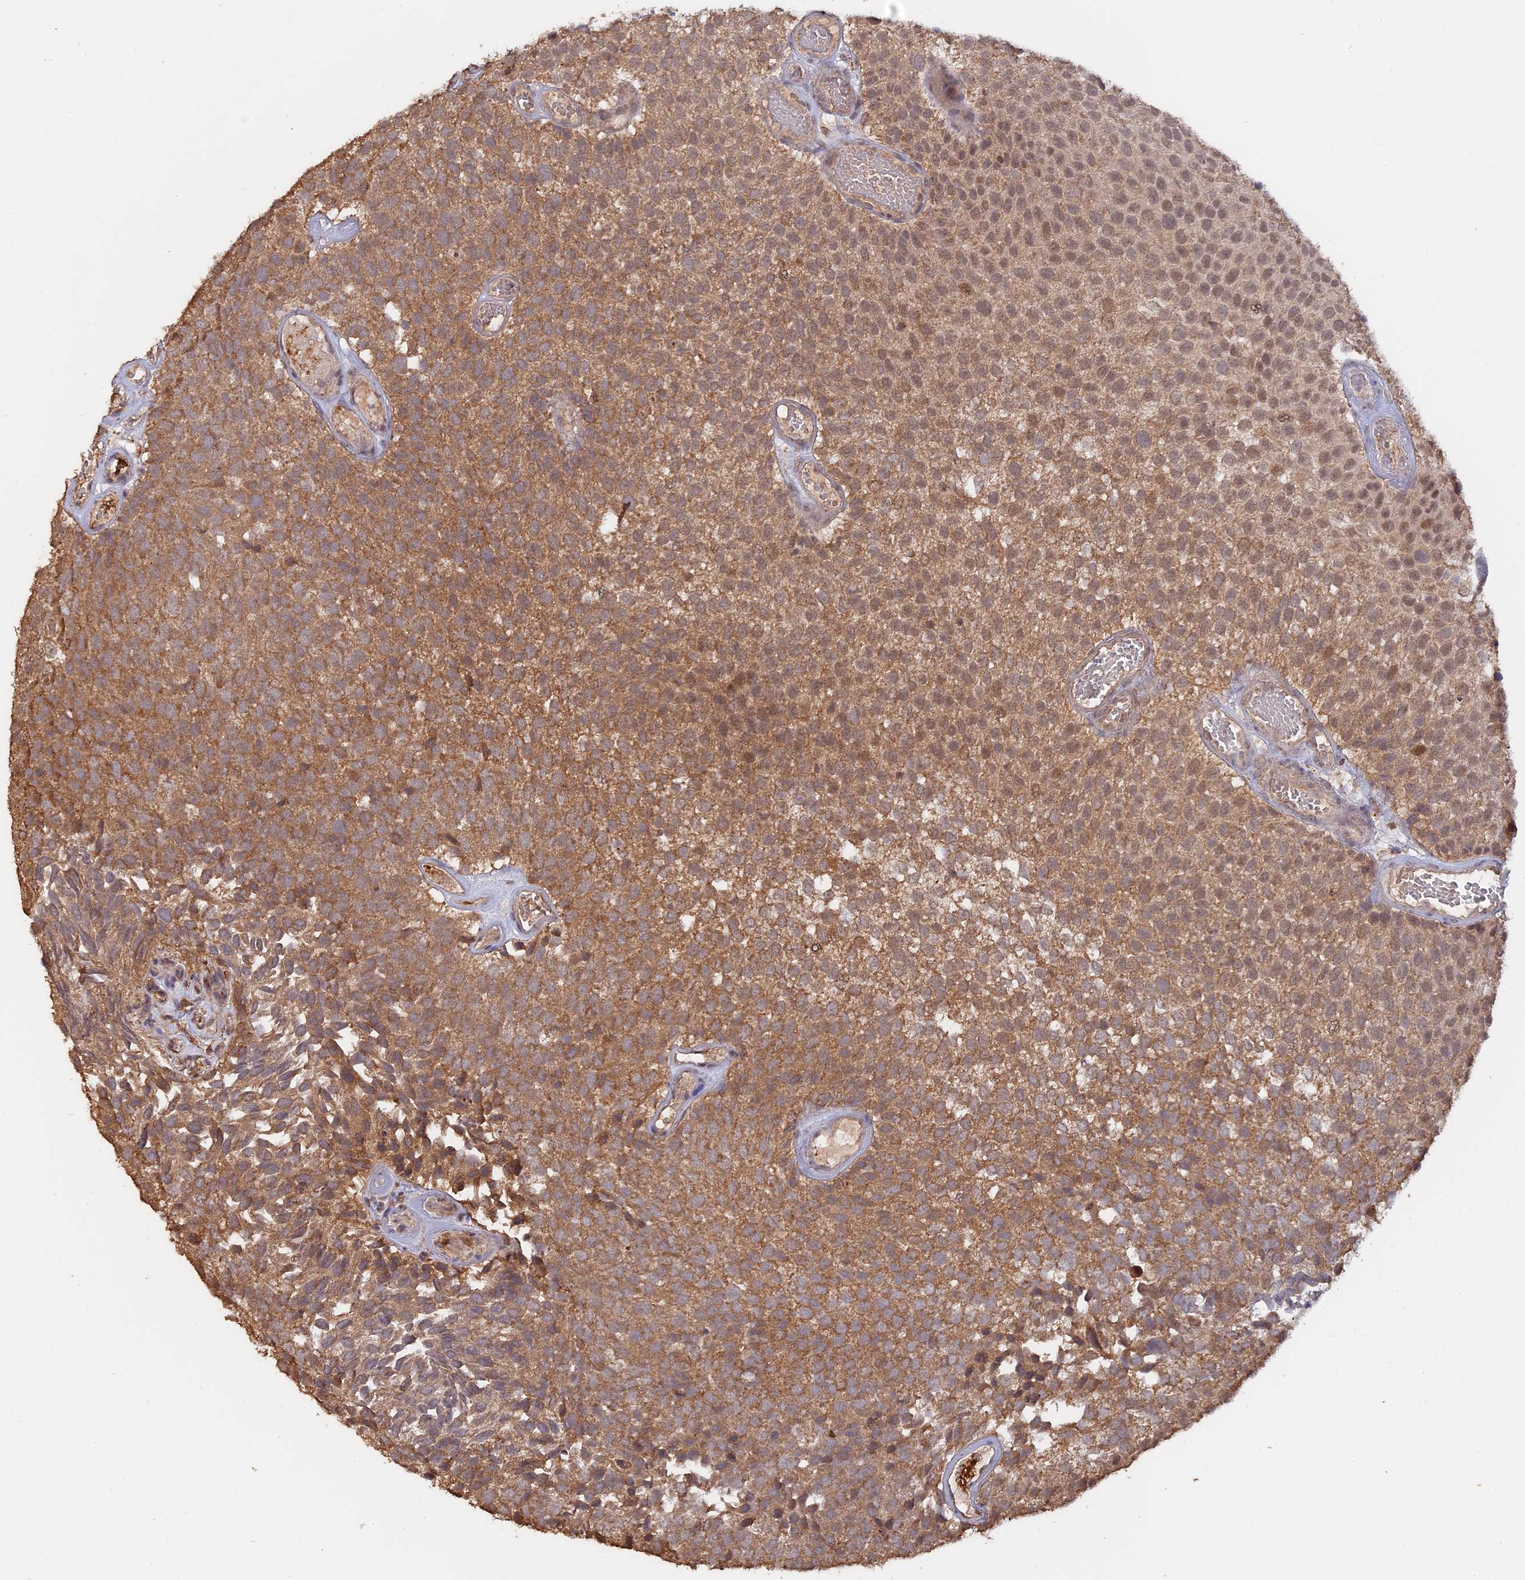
{"staining": {"intensity": "moderate", "quantity": ">75%", "location": "cytoplasmic/membranous,nuclear"}, "tissue": "urothelial cancer", "cell_type": "Tumor cells", "image_type": "cancer", "snomed": [{"axis": "morphology", "description": "Urothelial carcinoma, Low grade"}, {"axis": "topography", "description": "Urinary bladder"}], "caption": "A photomicrograph showing moderate cytoplasmic/membranous and nuclear positivity in approximately >75% of tumor cells in low-grade urothelial carcinoma, as visualized by brown immunohistochemical staining.", "gene": "FAM210B", "patient": {"sex": "male", "age": 89}}